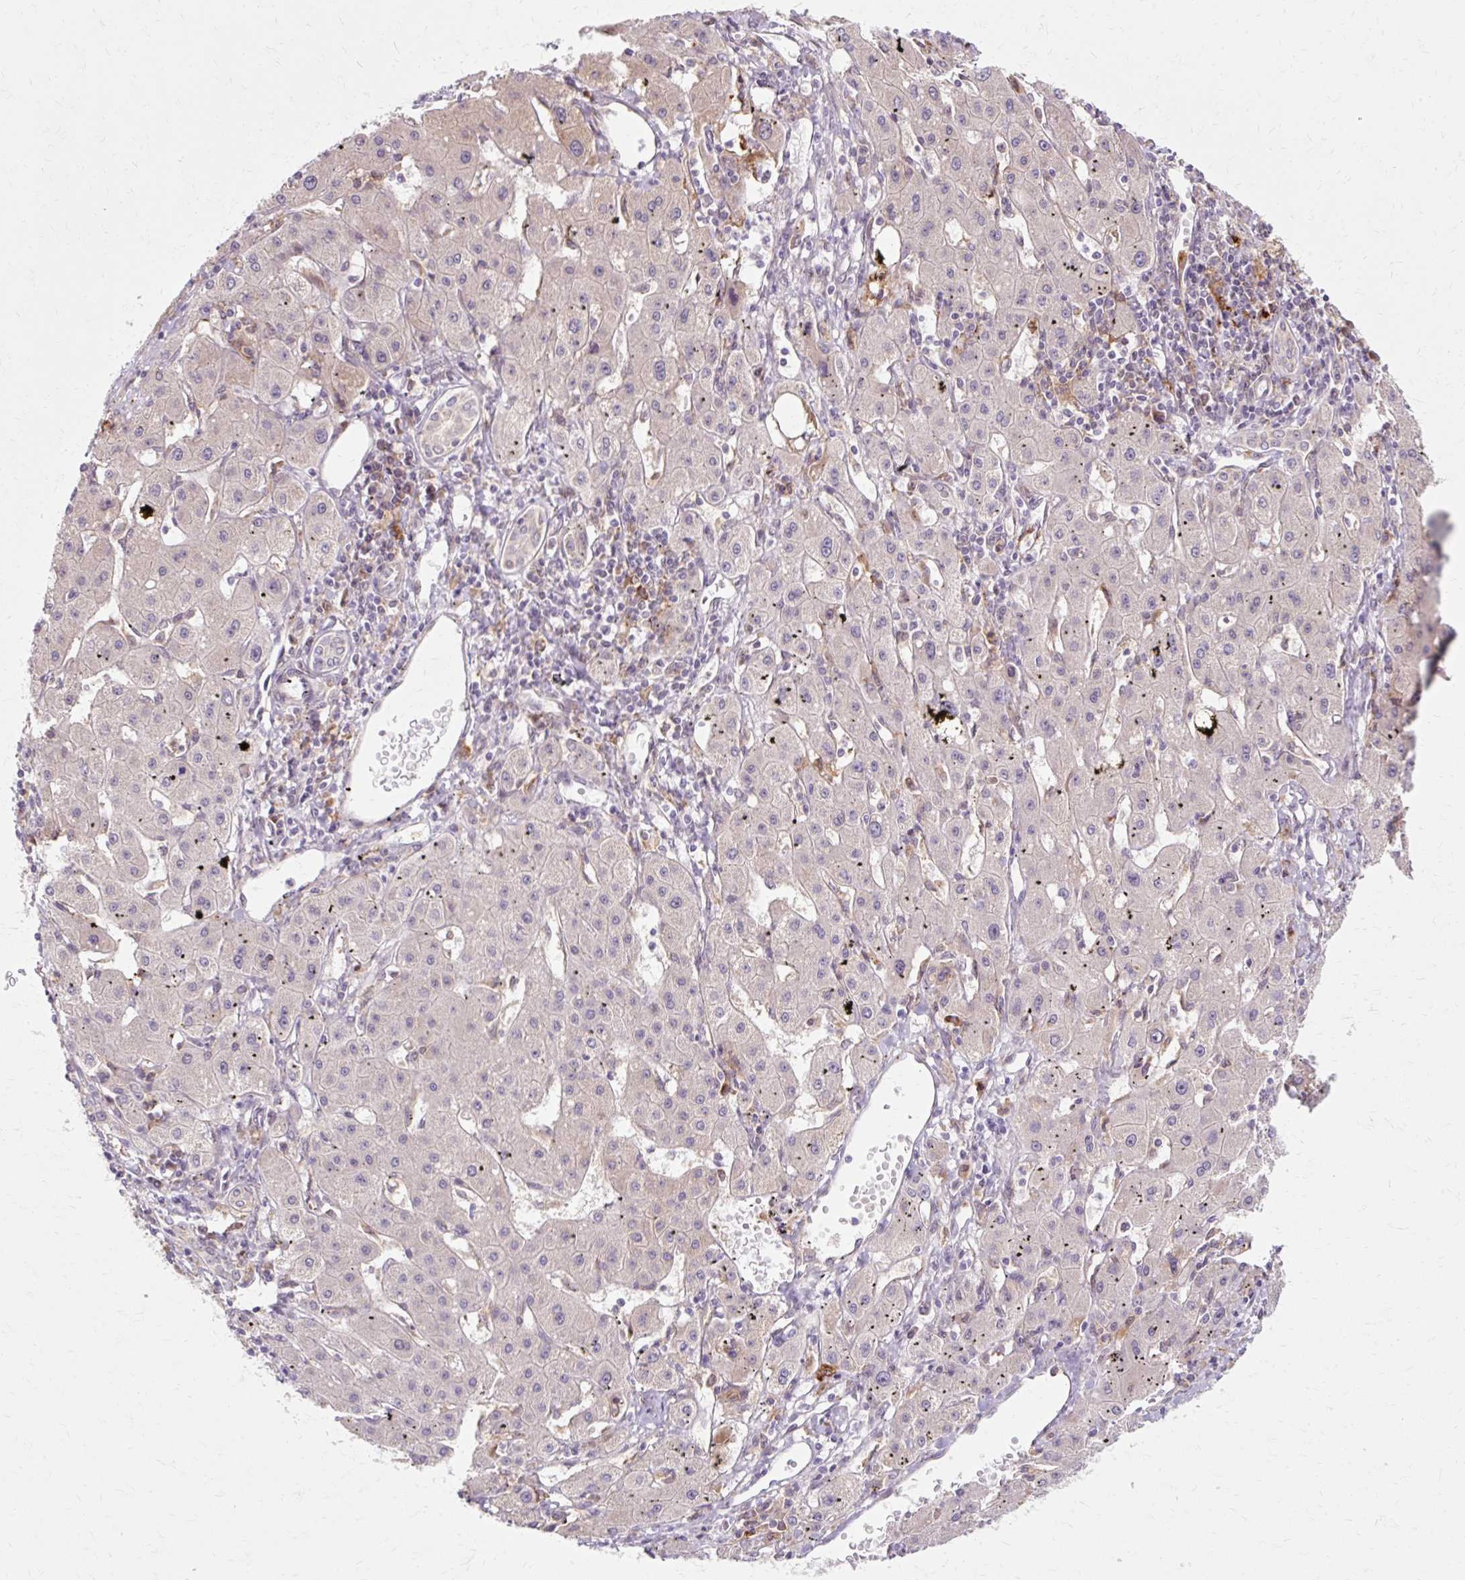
{"staining": {"intensity": "negative", "quantity": "none", "location": "none"}, "tissue": "liver cancer", "cell_type": "Tumor cells", "image_type": "cancer", "snomed": [{"axis": "morphology", "description": "Carcinoma, Hepatocellular, NOS"}, {"axis": "topography", "description": "Liver"}], "caption": "Immunohistochemistry (IHC) of liver hepatocellular carcinoma shows no expression in tumor cells.", "gene": "GEMIN2", "patient": {"sex": "male", "age": 72}}